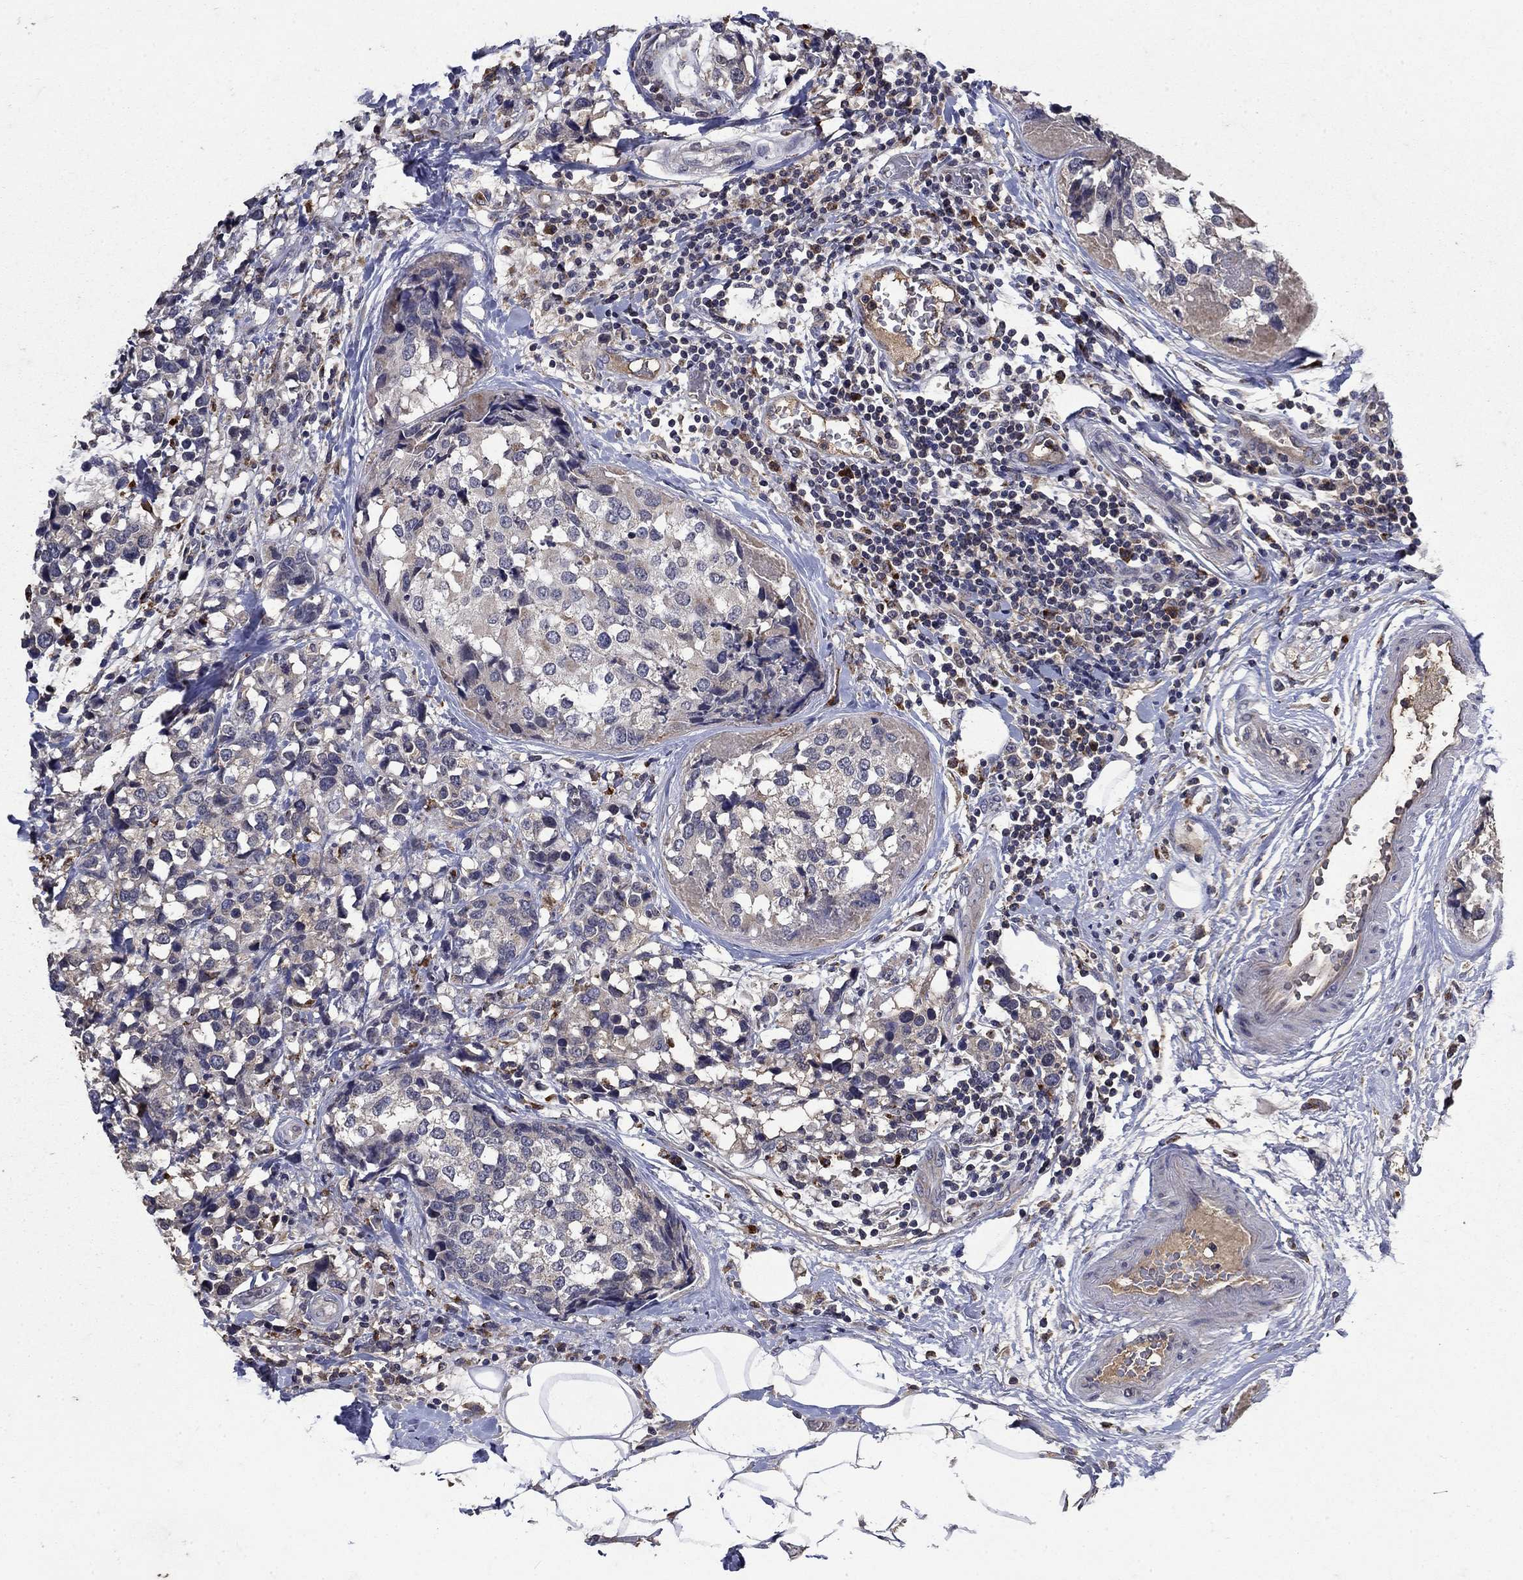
{"staining": {"intensity": "negative", "quantity": "none", "location": "none"}, "tissue": "breast cancer", "cell_type": "Tumor cells", "image_type": "cancer", "snomed": [{"axis": "morphology", "description": "Lobular carcinoma"}, {"axis": "topography", "description": "Breast"}], "caption": "An image of breast lobular carcinoma stained for a protein reveals no brown staining in tumor cells.", "gene": "NPC2", "patient": {"sex": "female", "age": 59}}